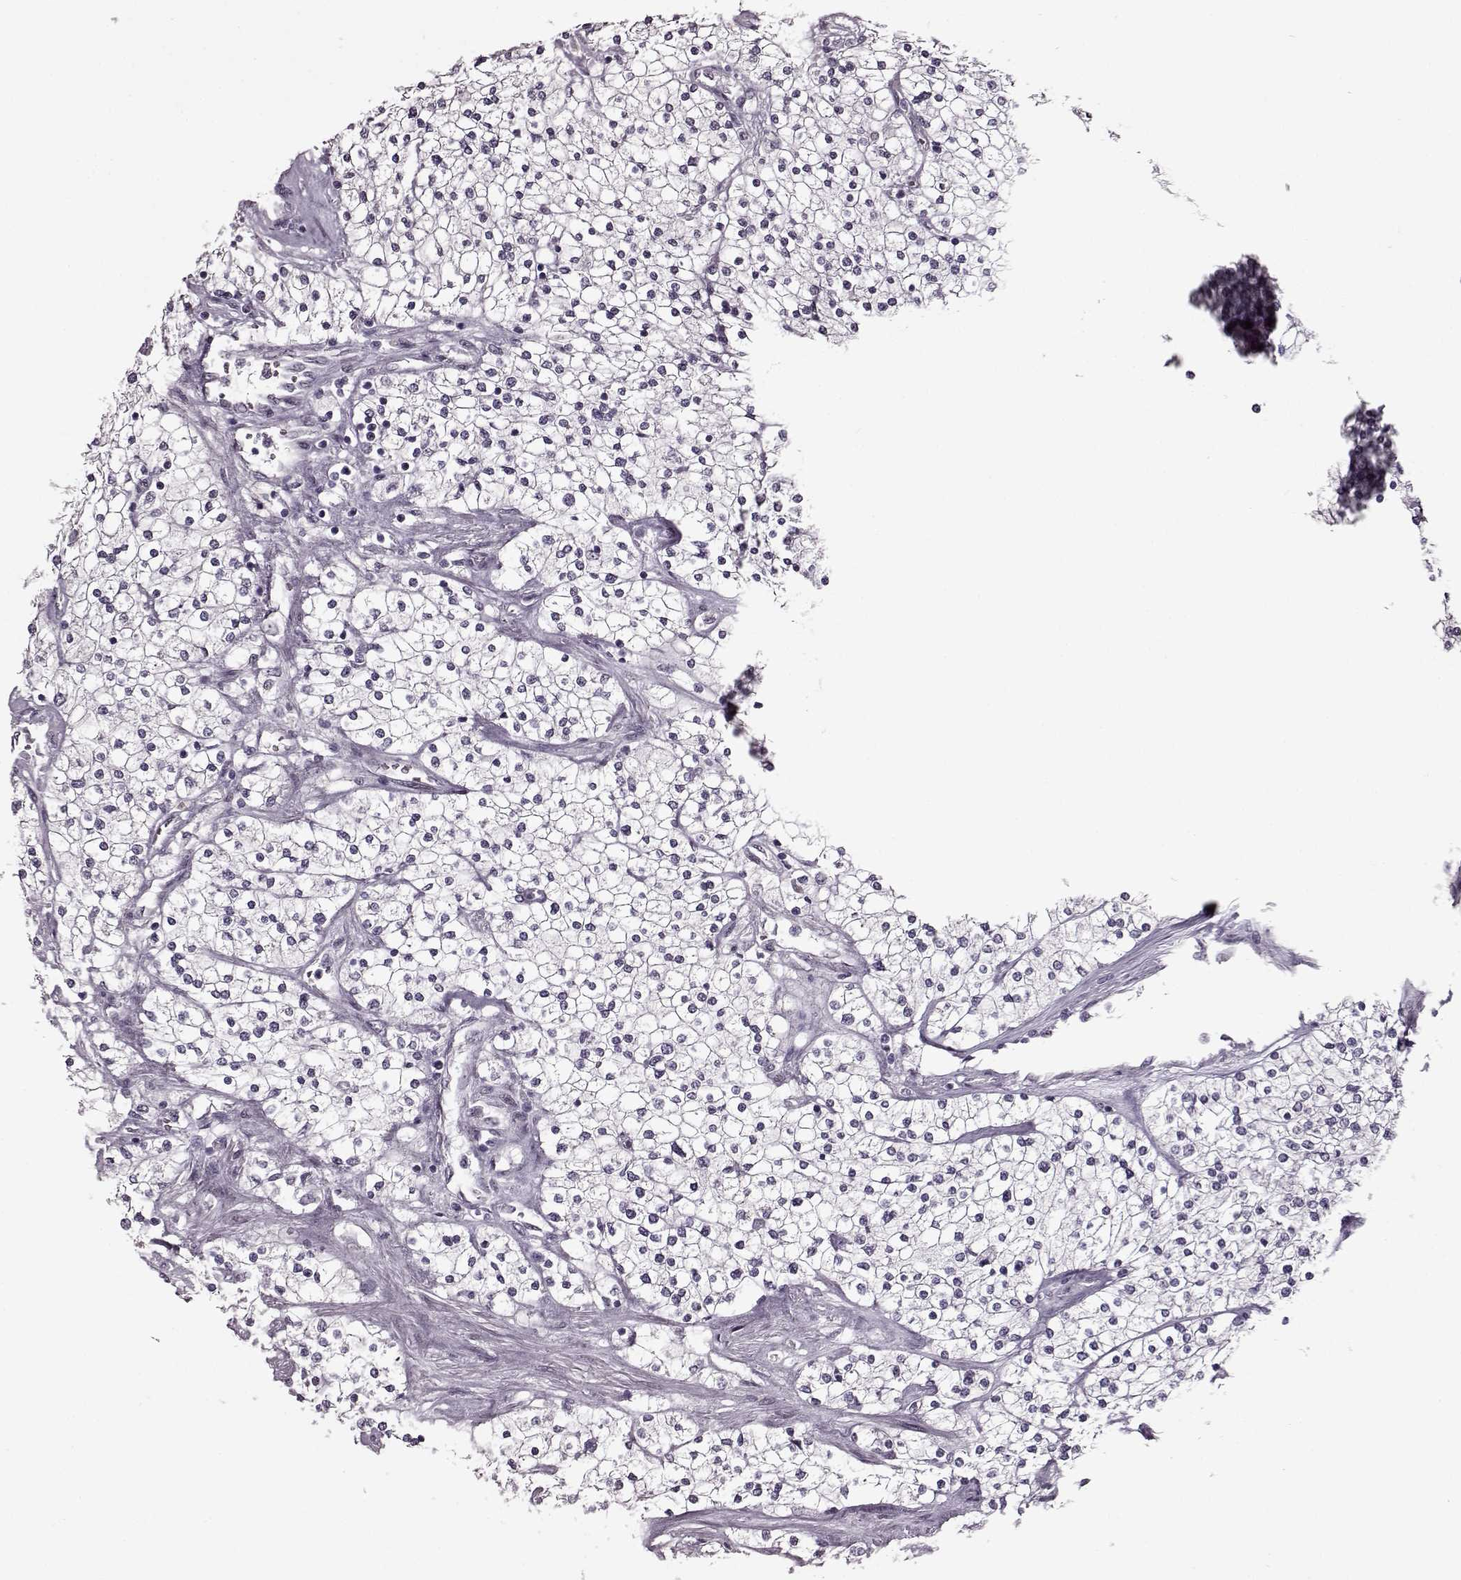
{"staining": {"intensity": "negative", "quantity": "none", "location": "none"}, "tissue": "renal cancer", "cell_type": "Tumor cells", "image_type": "cancer", "snomed": [{"axis": "morphology", "description": "Adenocarcinoma, NOS"}, {"axis": "topography", "description": "Kidney"}], "caption": "The immunohistochemistry image has no significant positivity in tumor cells of renal cancer tissue. The staining was performed using DAB (3,3'-diaminobenzidine) to visualize the protein expression in brown, while the nuclei were stained in blue with hematoxylin (Magnification: 20x).", "gene": "STX1B", "patient": {"sex": "male", "age": 80}}